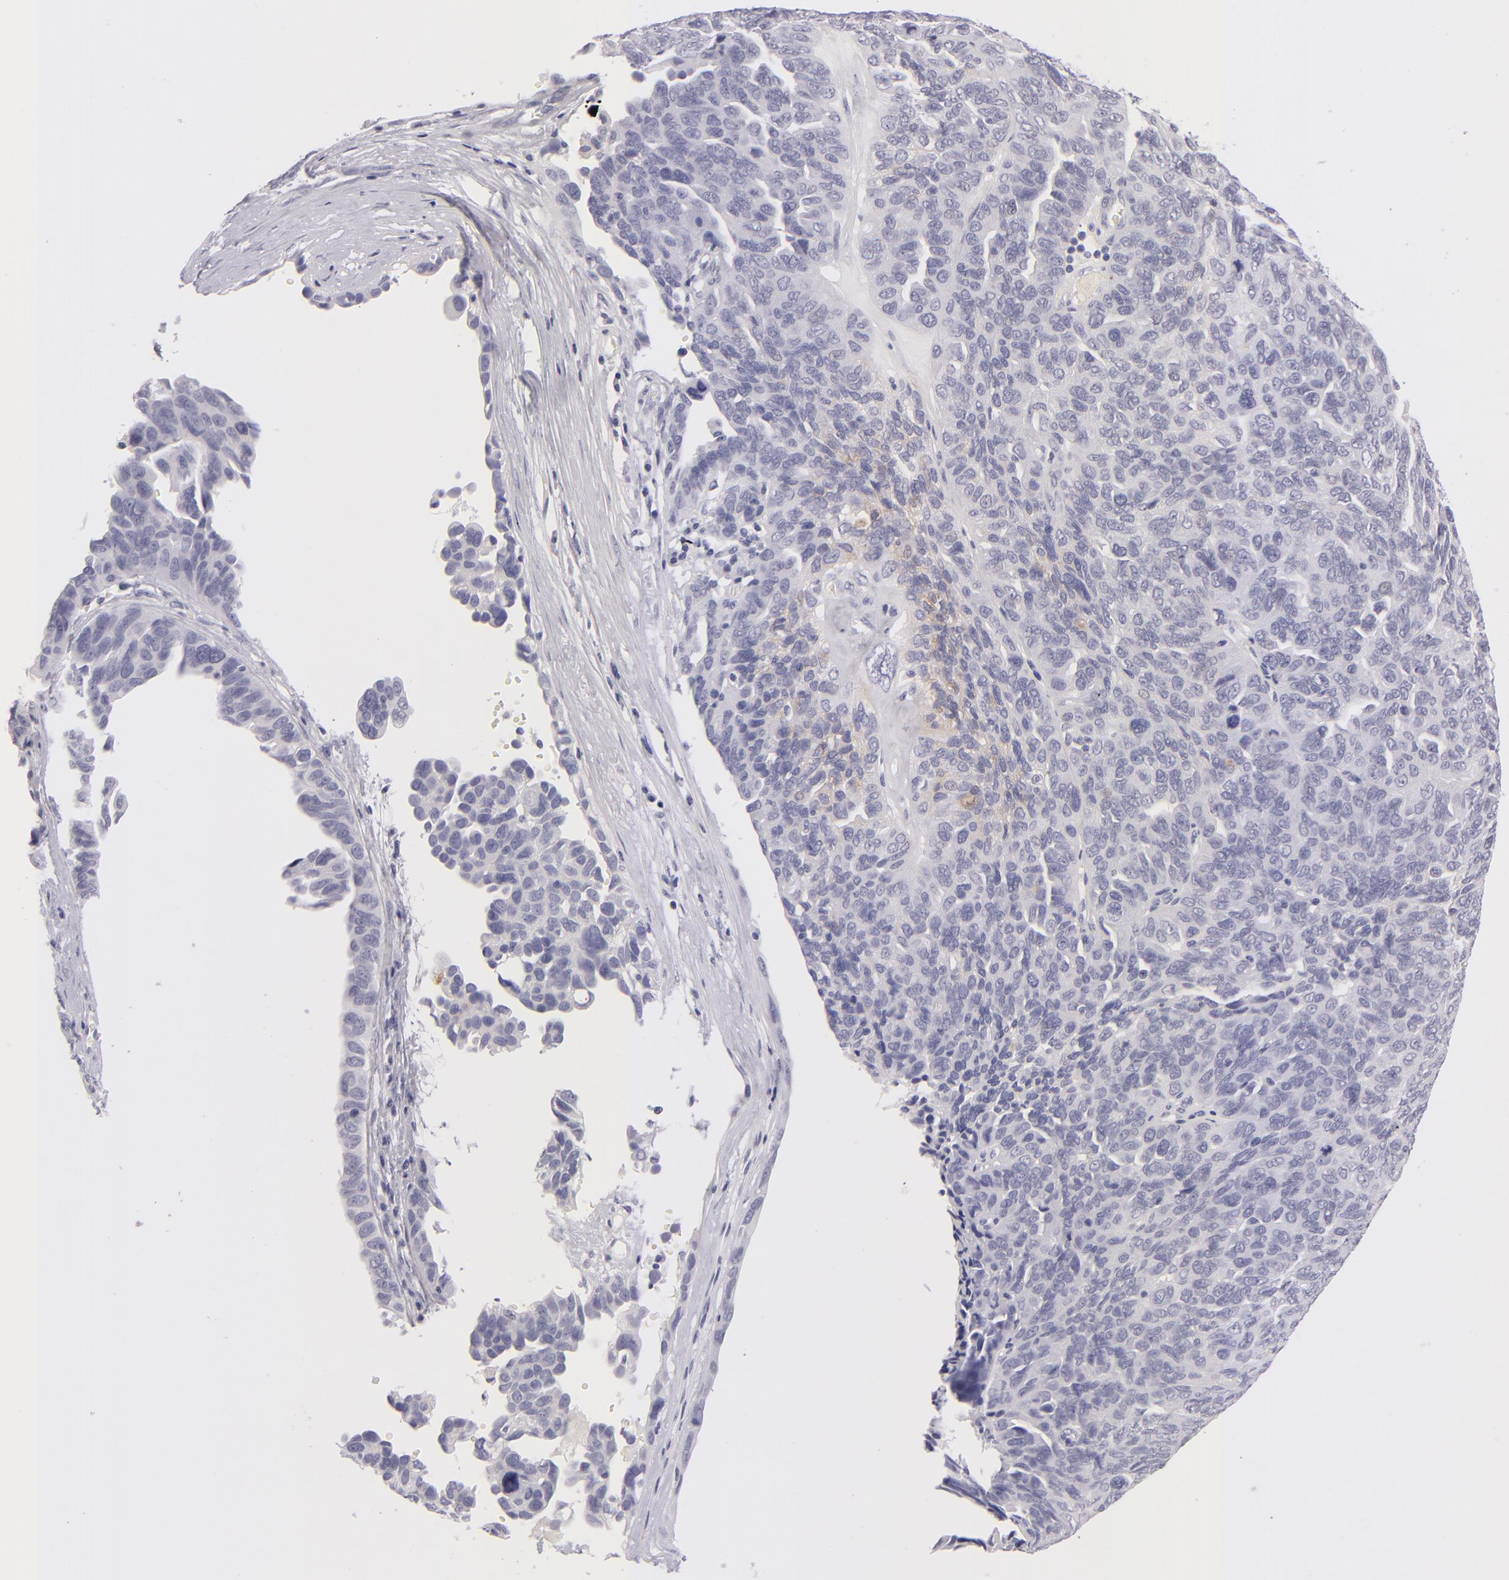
{"staining": {"intensity": "negative", "quantity": "none", "location": "none"}, "tissue": "ovarian cancer", "cell_type": "Tumor cells", "image_type": "cancer", "snomed": [{"axis": "morphology", "description": "Cystadenocarcinoma, serous, NOS"}, {"axis": "topography", "description": "Ovary"}], "caption": "Photomicrograph shows no significant protein staining in tumor cells of serous cystadenocarcinoma (ovarian).", "gene": "TNNC1", "patient": {"sex": "female", "age": 64}}